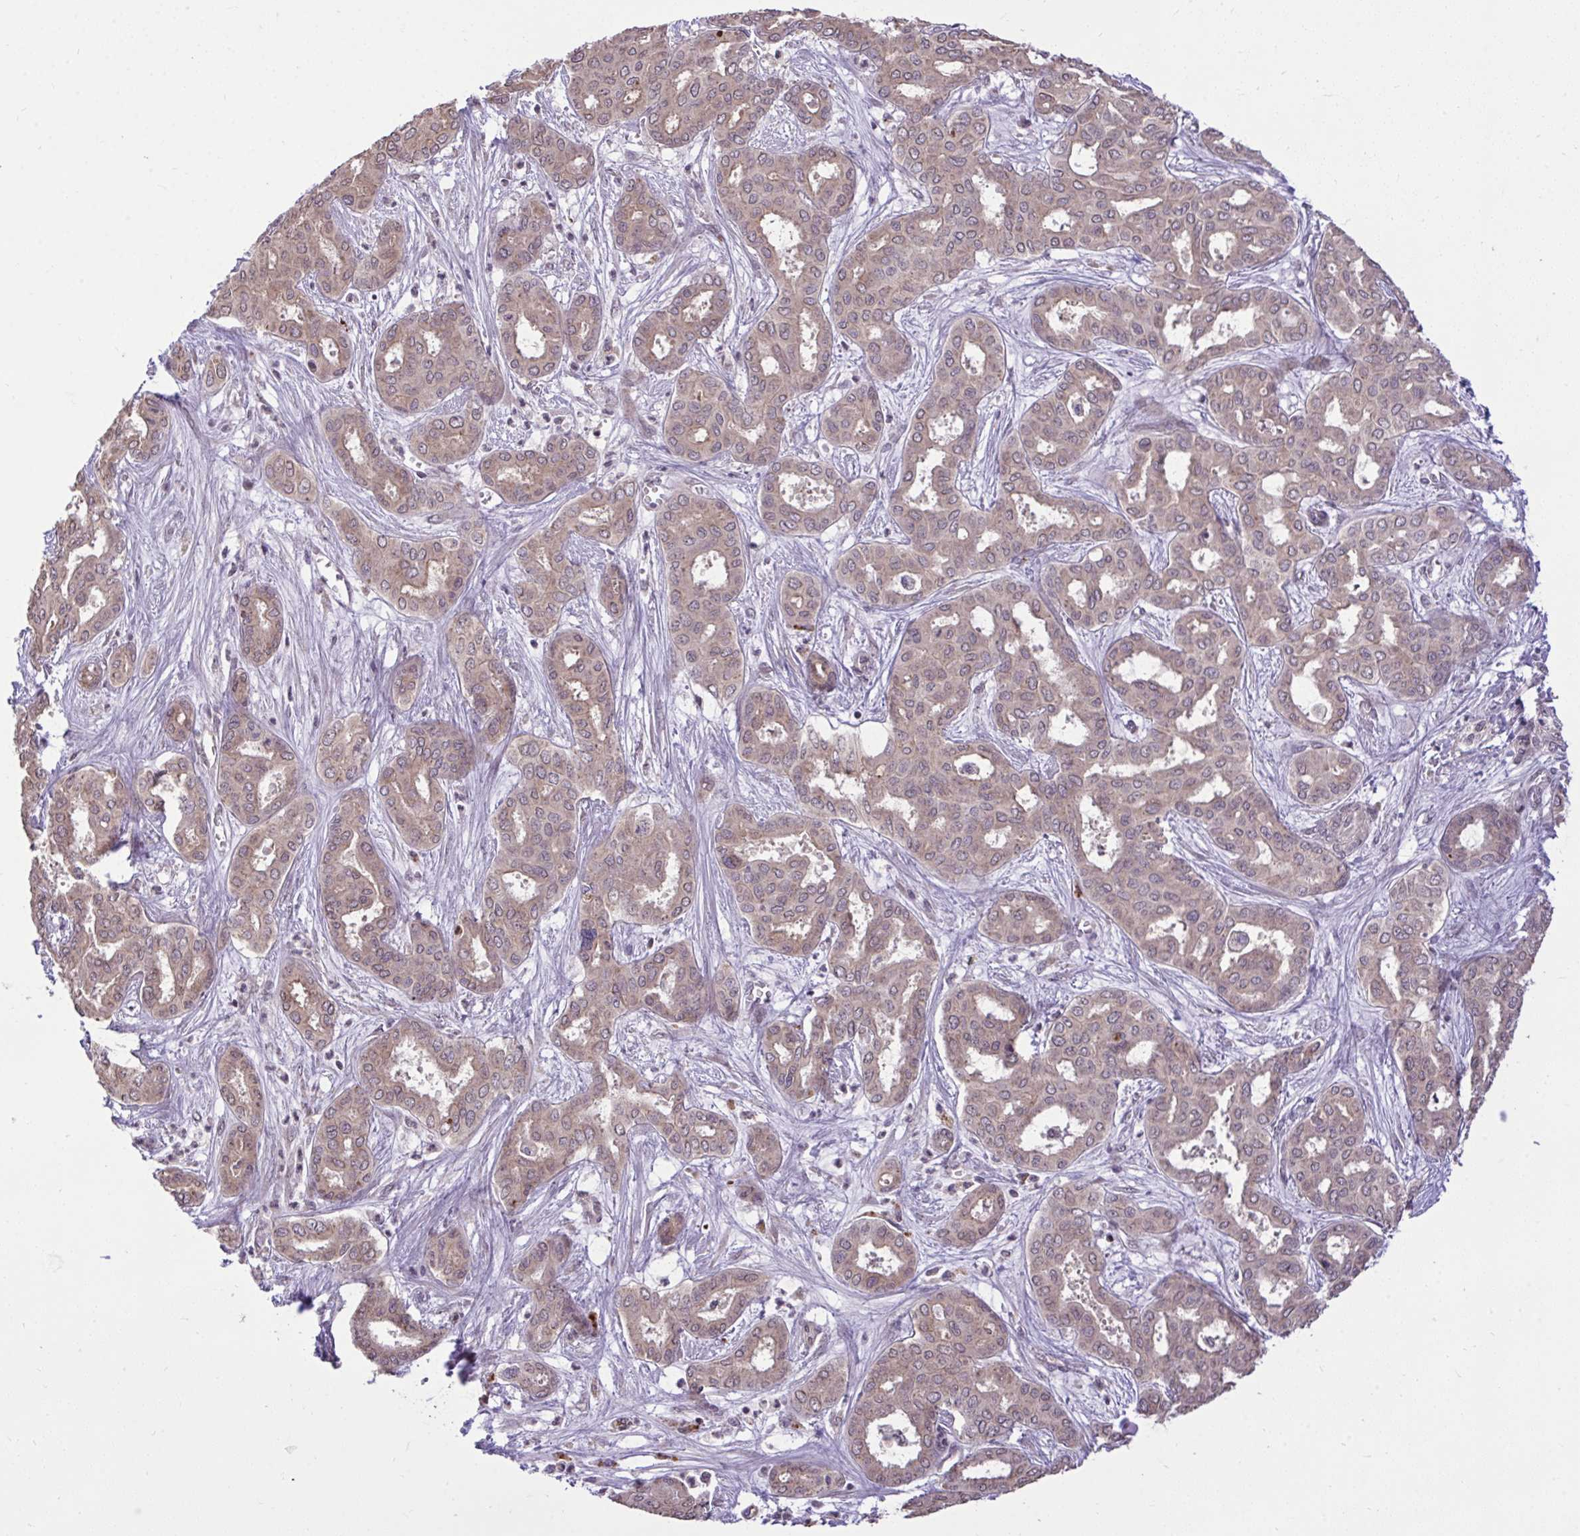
{"staining": {"intensity": "weak", "quantity": "25%-75%", "location": "cytoplasmic/membranous"}, "tissue": "liver cancer", "cell_type": "Tumor cells", "image_type": "cancer", "snomed": [{"axis": "morphology", "description": "Cholangiocarcinoma"}, {"axis": "topography", "description": "Liver"}], "caption": "Liver cholangiocarcinoma stained with a brown dye shows weak cytoplasmic/membranous positive staining in approximately 25%-75% of tumor cells.", "gene": "CYP20A1", "patient": {"sex": "female", "age": 64}}